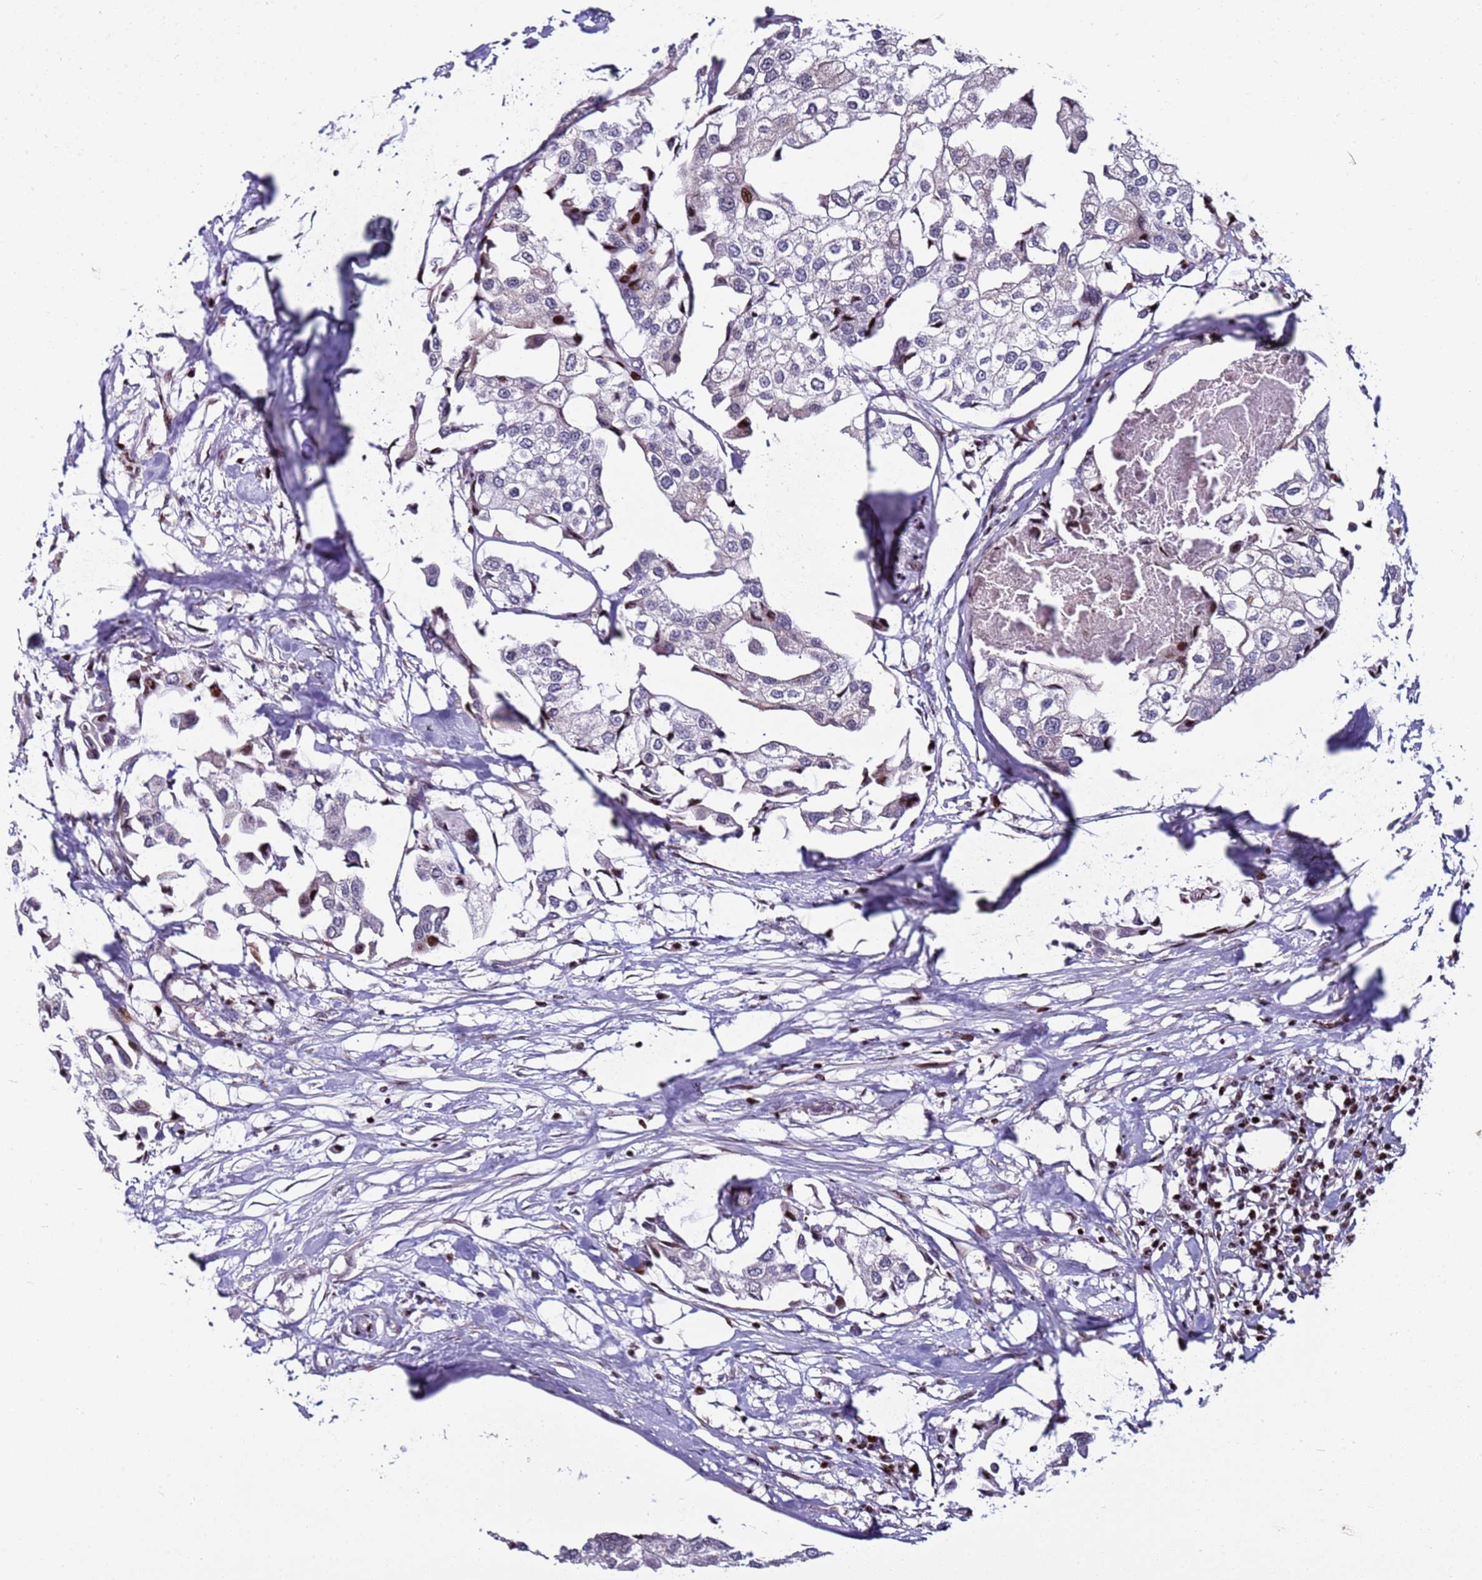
{"staining": {"intensity": "moderate", "quantity": "<25%", "location": "nuclear"}, "tissue": "urothelial cancer", "cell_type": "Tumor cells", "image_type": "cancer", "snomed": [{"axis": "morphology", "description": "Urothelial carcinoma, High grade"}, {"axis": "topography", "description": "Urinary bladder"}], "caption": "Immunohistochemical staining of human urothelial carcinoma (high-grade) demonstrates low levels of moderate nuclear expression in approximately <25% of tumor cells.", "gene": "WBP11", "patient": {"sex": "male", "age": 64}}